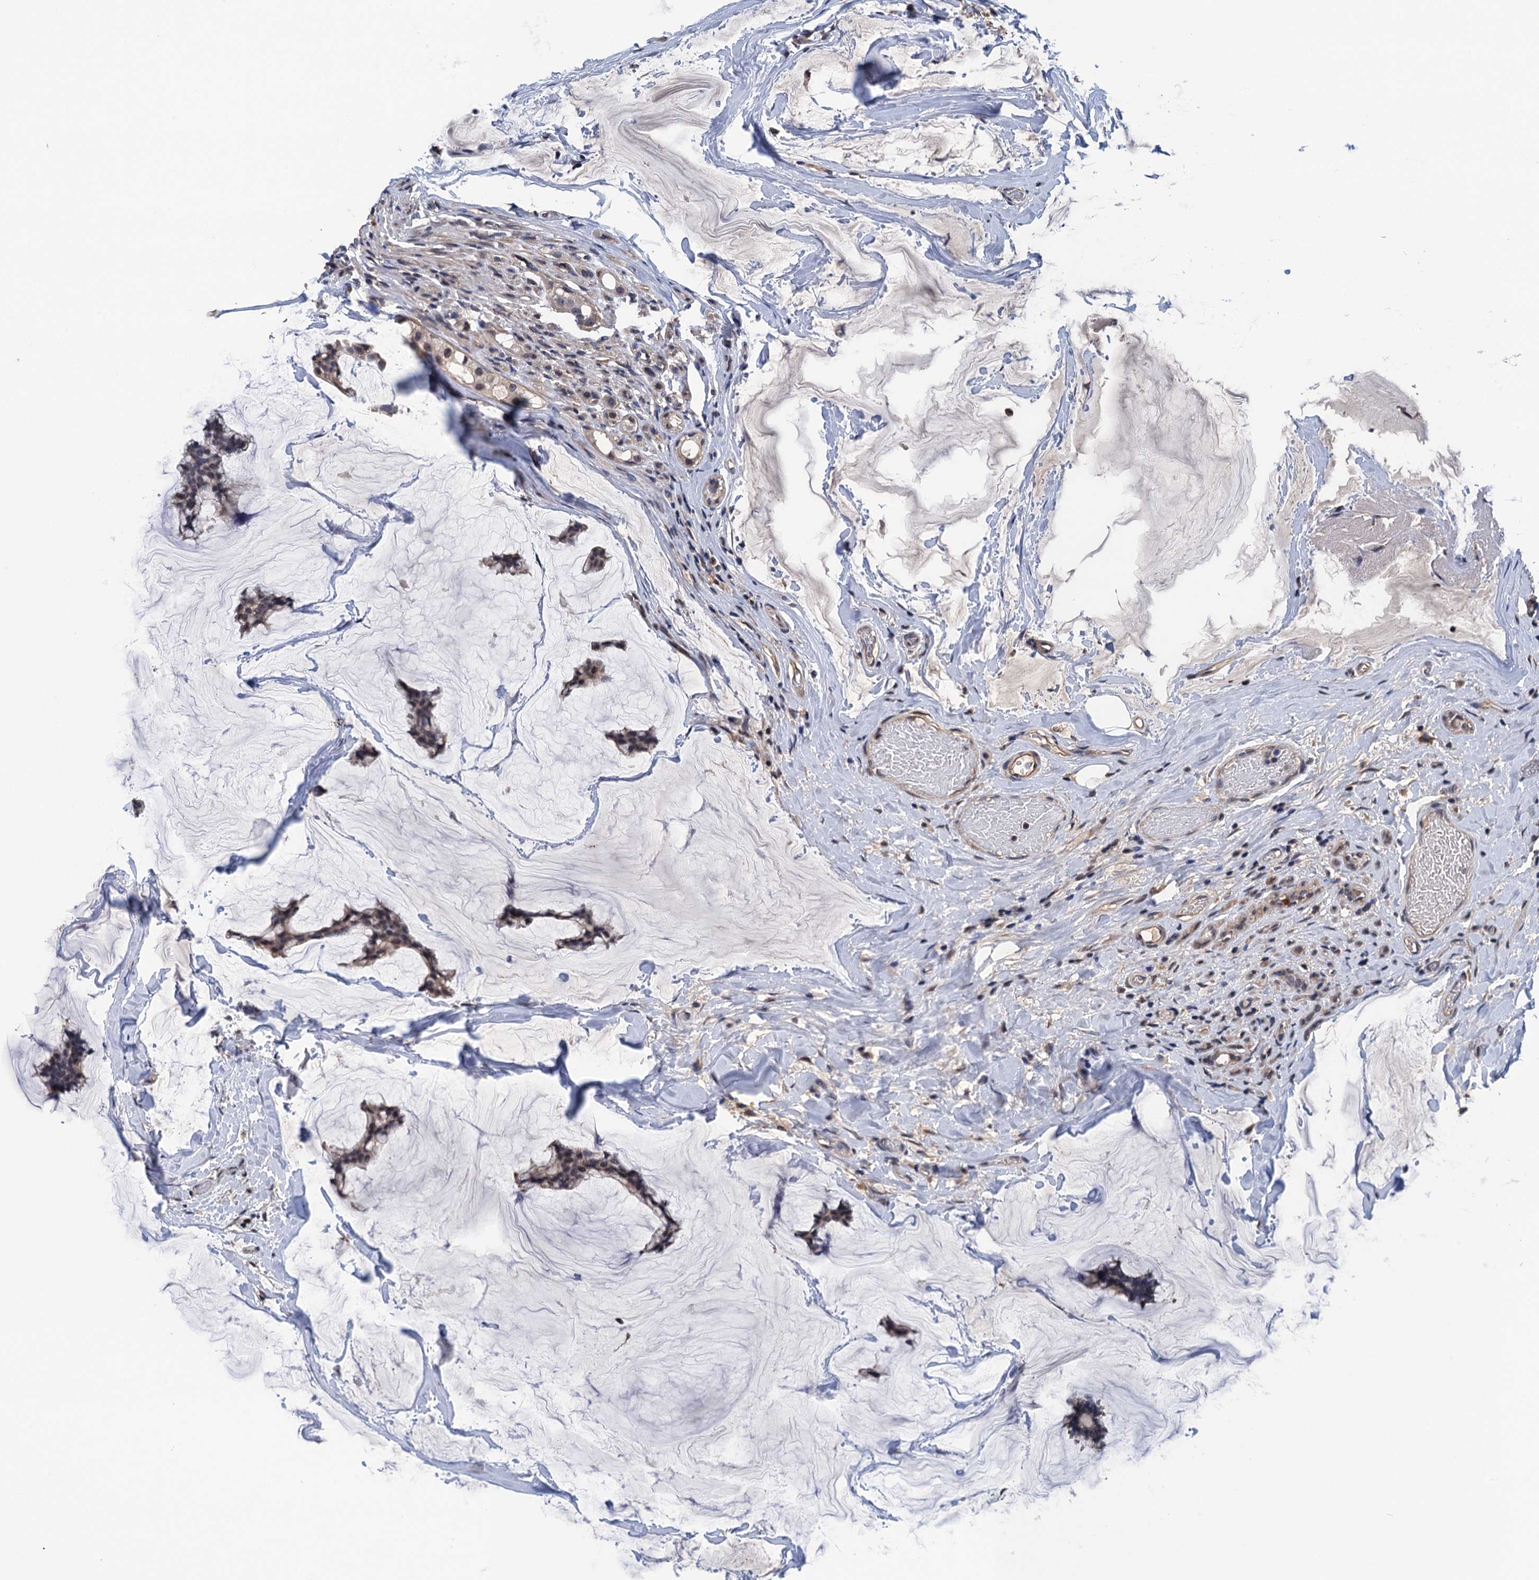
{"staining": {"intensity": "weak", "quantity": ">75%", "location": "cytoplasmic/membranous"}, "tissue": "breast cancer", "cell_type": "Tumor cells", "image_type": "cancer", "snomed": [{"axis": "morphology", "description": "Duct carcinoma"}, {"axis": "topography", "description": "Breast"}], "caption": "Tumor cells show low levels of weak cytoplasmic/membranous staining in approximately >75% of cells in breast cancer. (DAB IHC, brown staining for protein, blue staining for nuclei).", "gene": "ART5", "patient": {"sex": "female", "age": 93}}